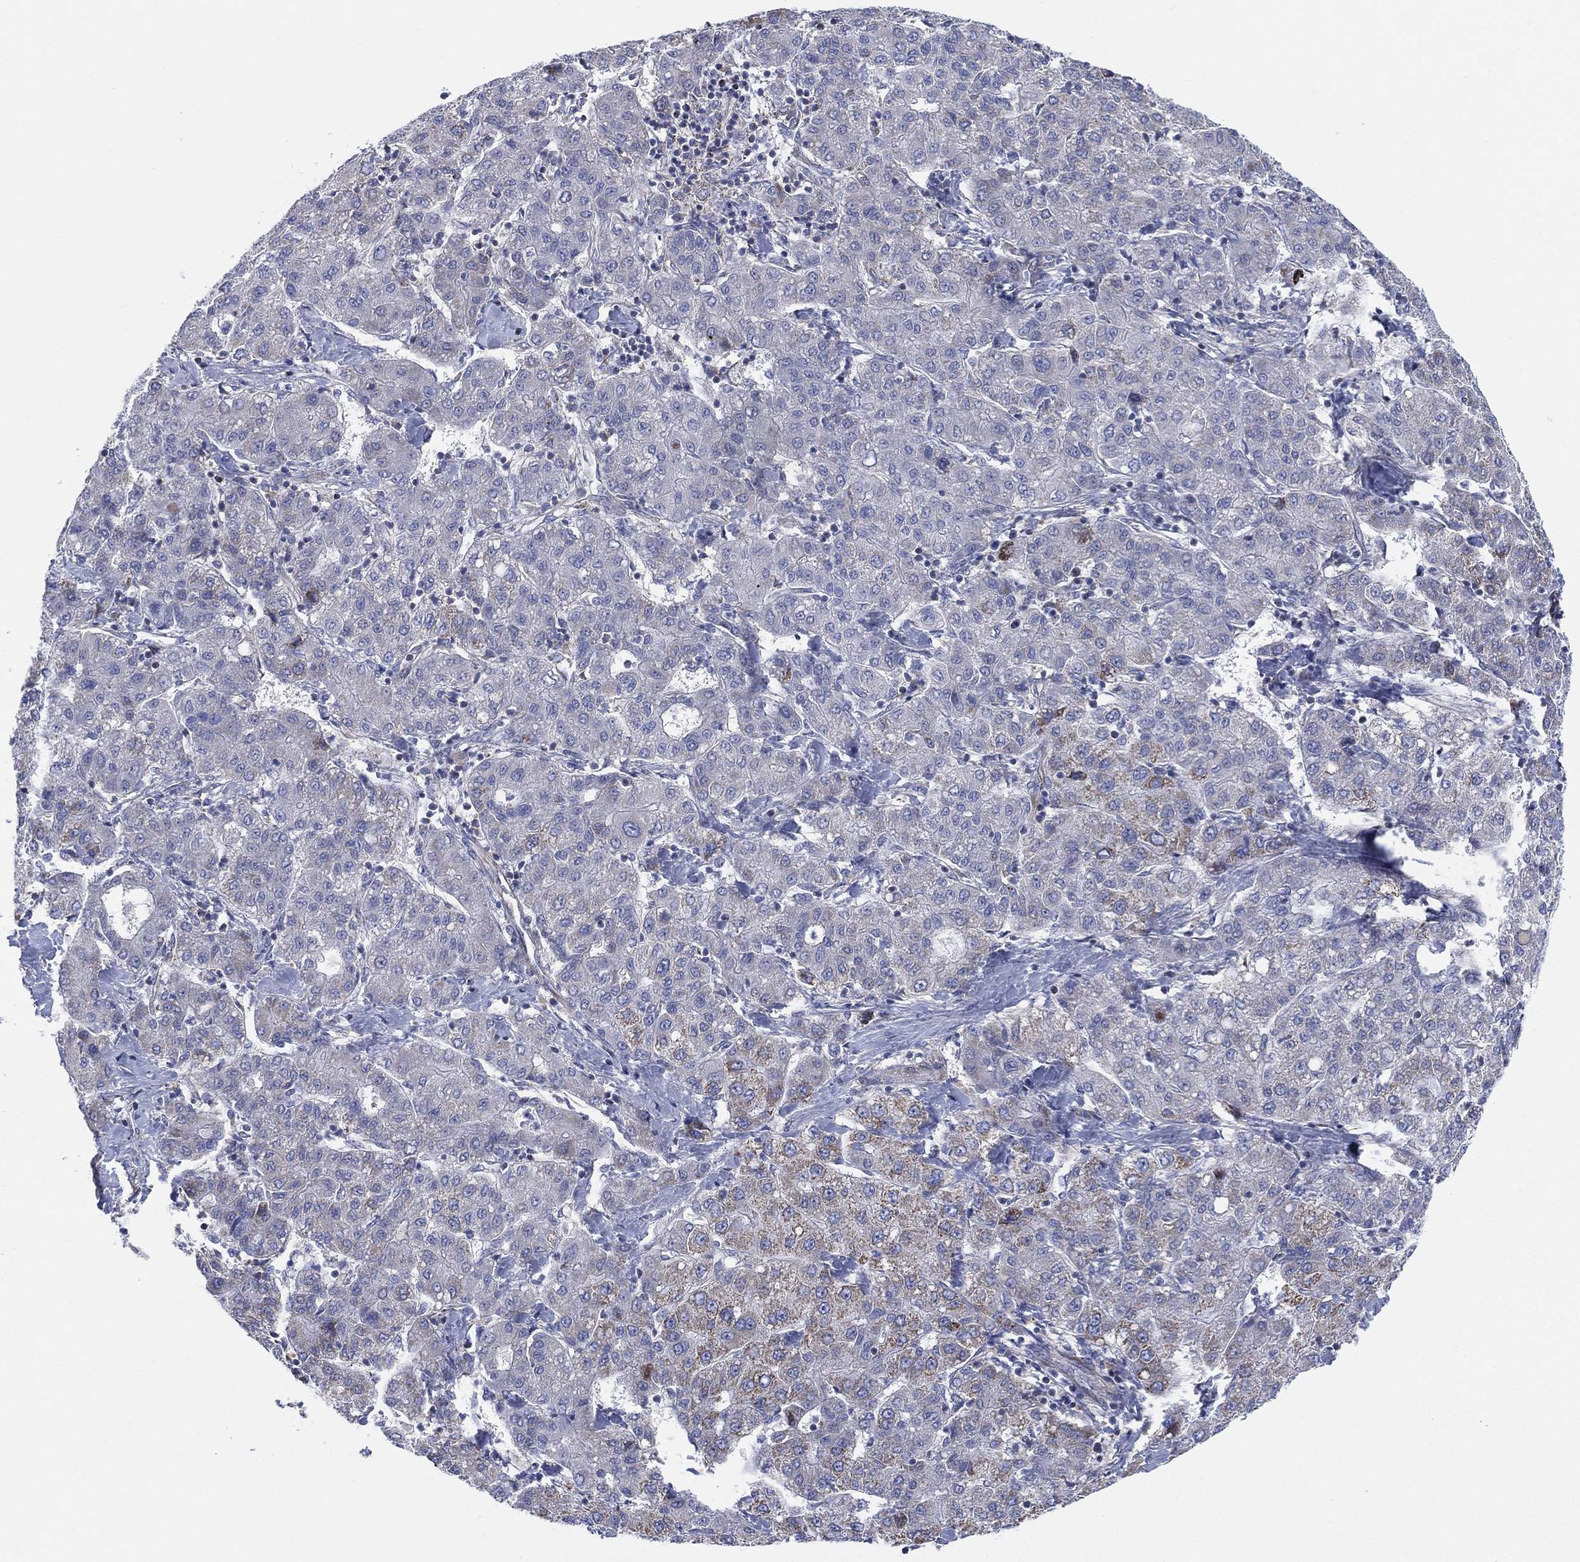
{"staining": {"intensity": "weak", "quantity": "<25%", "location": "cytoplasmic/membranous"}, "tissue": "liver cancer", "cell_type": "Tumor cells", "image_type": "cancer", "snomed": [{"axis": "morphology", "description": "Carcinoma, Hepatocellular, NOS"}, {"axis": "topography", "description": "Liver"}], "caption": "Immunohistochemistry (IHC) histopathology image of neoplastic tissue: human liver hepatocellular carcinoma stained with DAB (3,3'-diaminobenzidine) shows no significant protein staining in tumor cells.", "gene": "INA", "patient": {"sex": "male", "age": 65}}